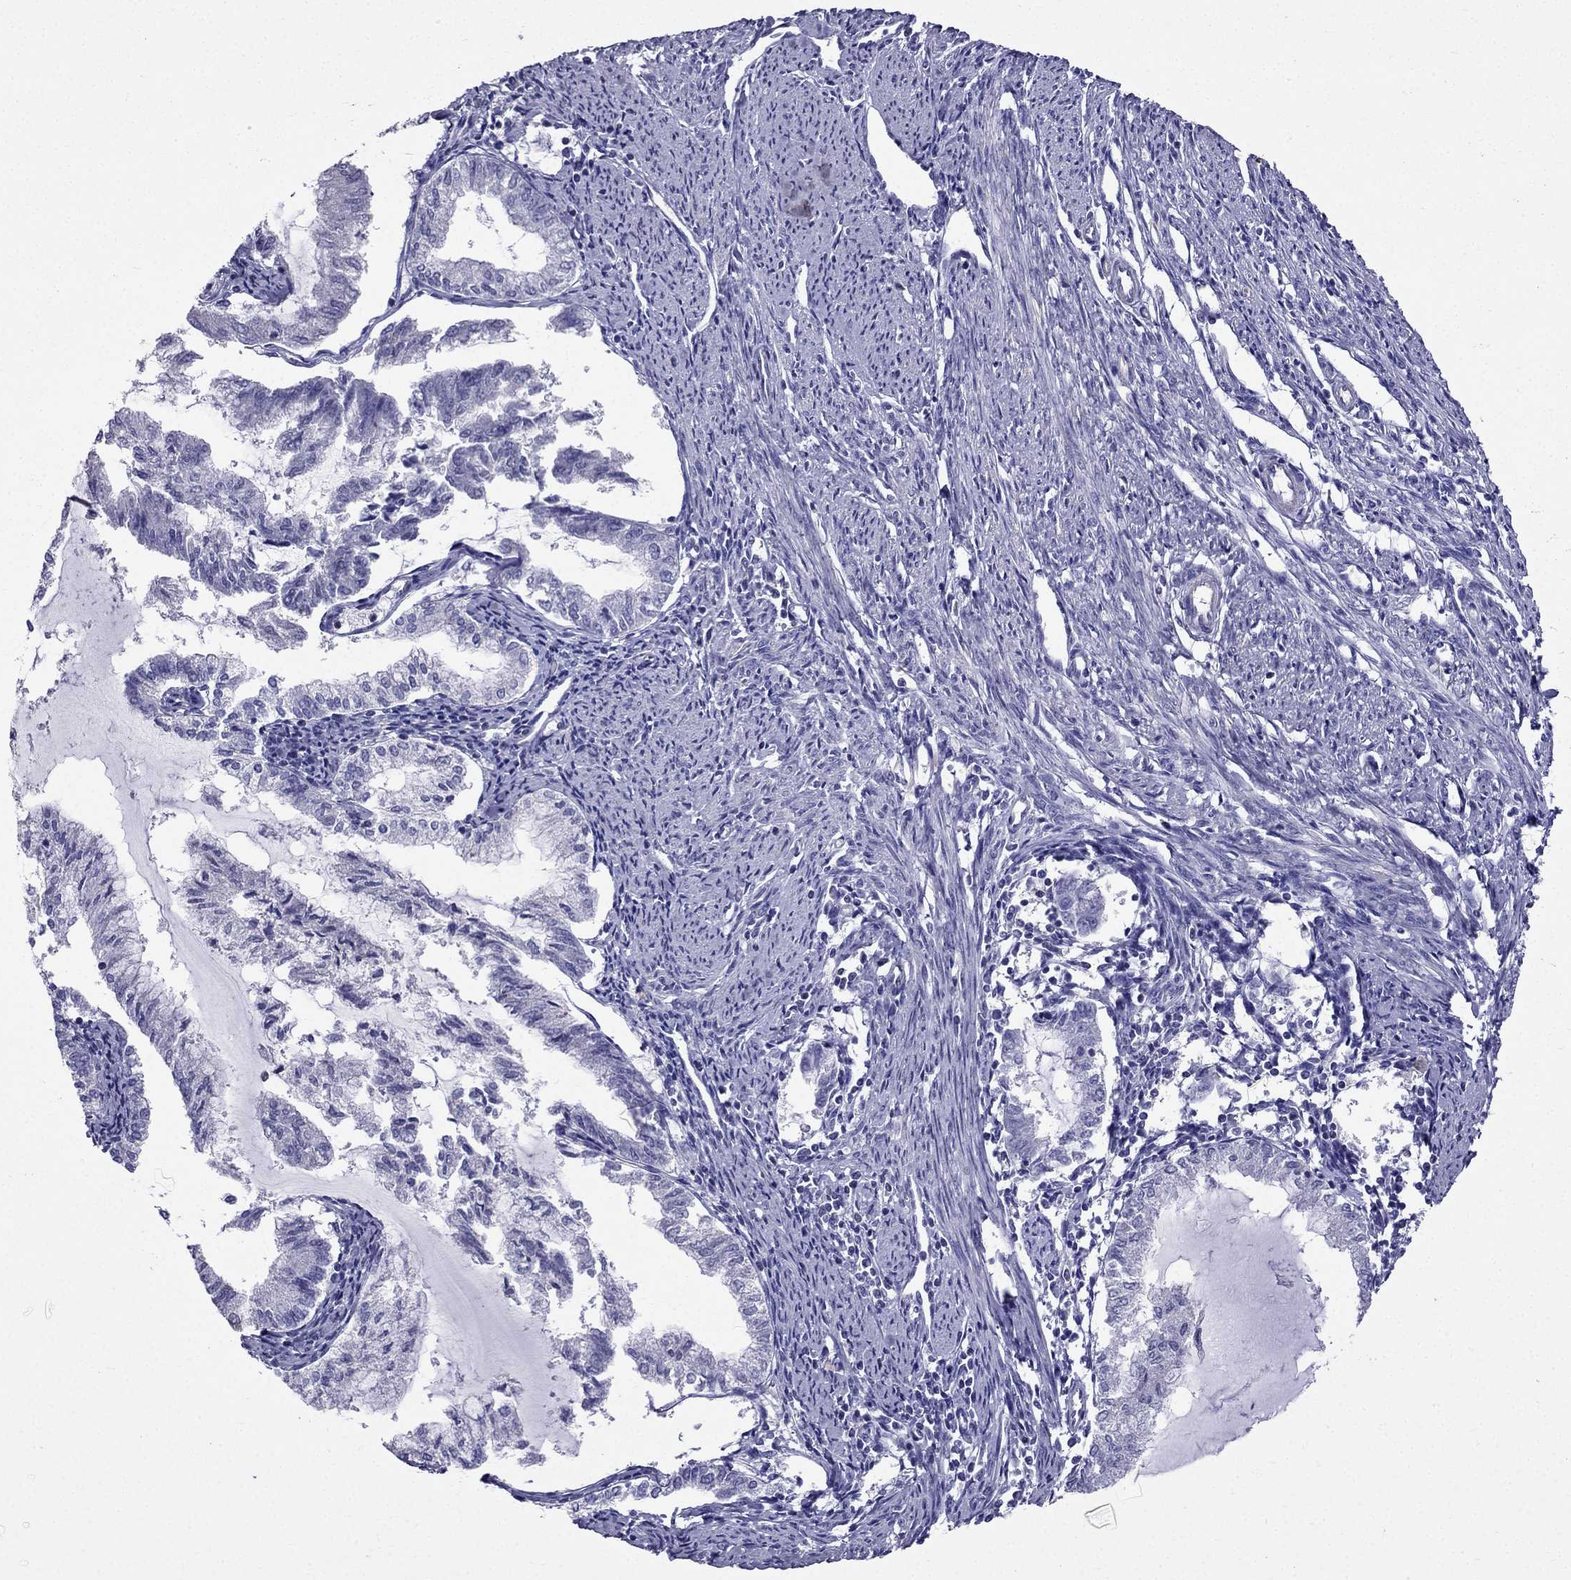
{"staining": {"intensity": "negative", "quantity": "none", "location": "none"}, "tissue": "endometrial cancer", "cell_type": "Tumor cells", "image_type": "cancer", "snomed": [{"axis": "morphology", "description": "Adenocarcinoma, NOS"}, {"axis": "topography", "description": "Endometrium"}], "caption": "Tumor cells are negative for brown protein staining in adenocarcinoma (endometrial). The staining was performed using DAB (3,3'-diaminobenzidine) to visualize the protein expression in brown, while the nuclei were stained in blue with hematoxylin (Magnification: 20x).", "gene": "AAK1", "patient": {"sex": "female", "age": 79}}